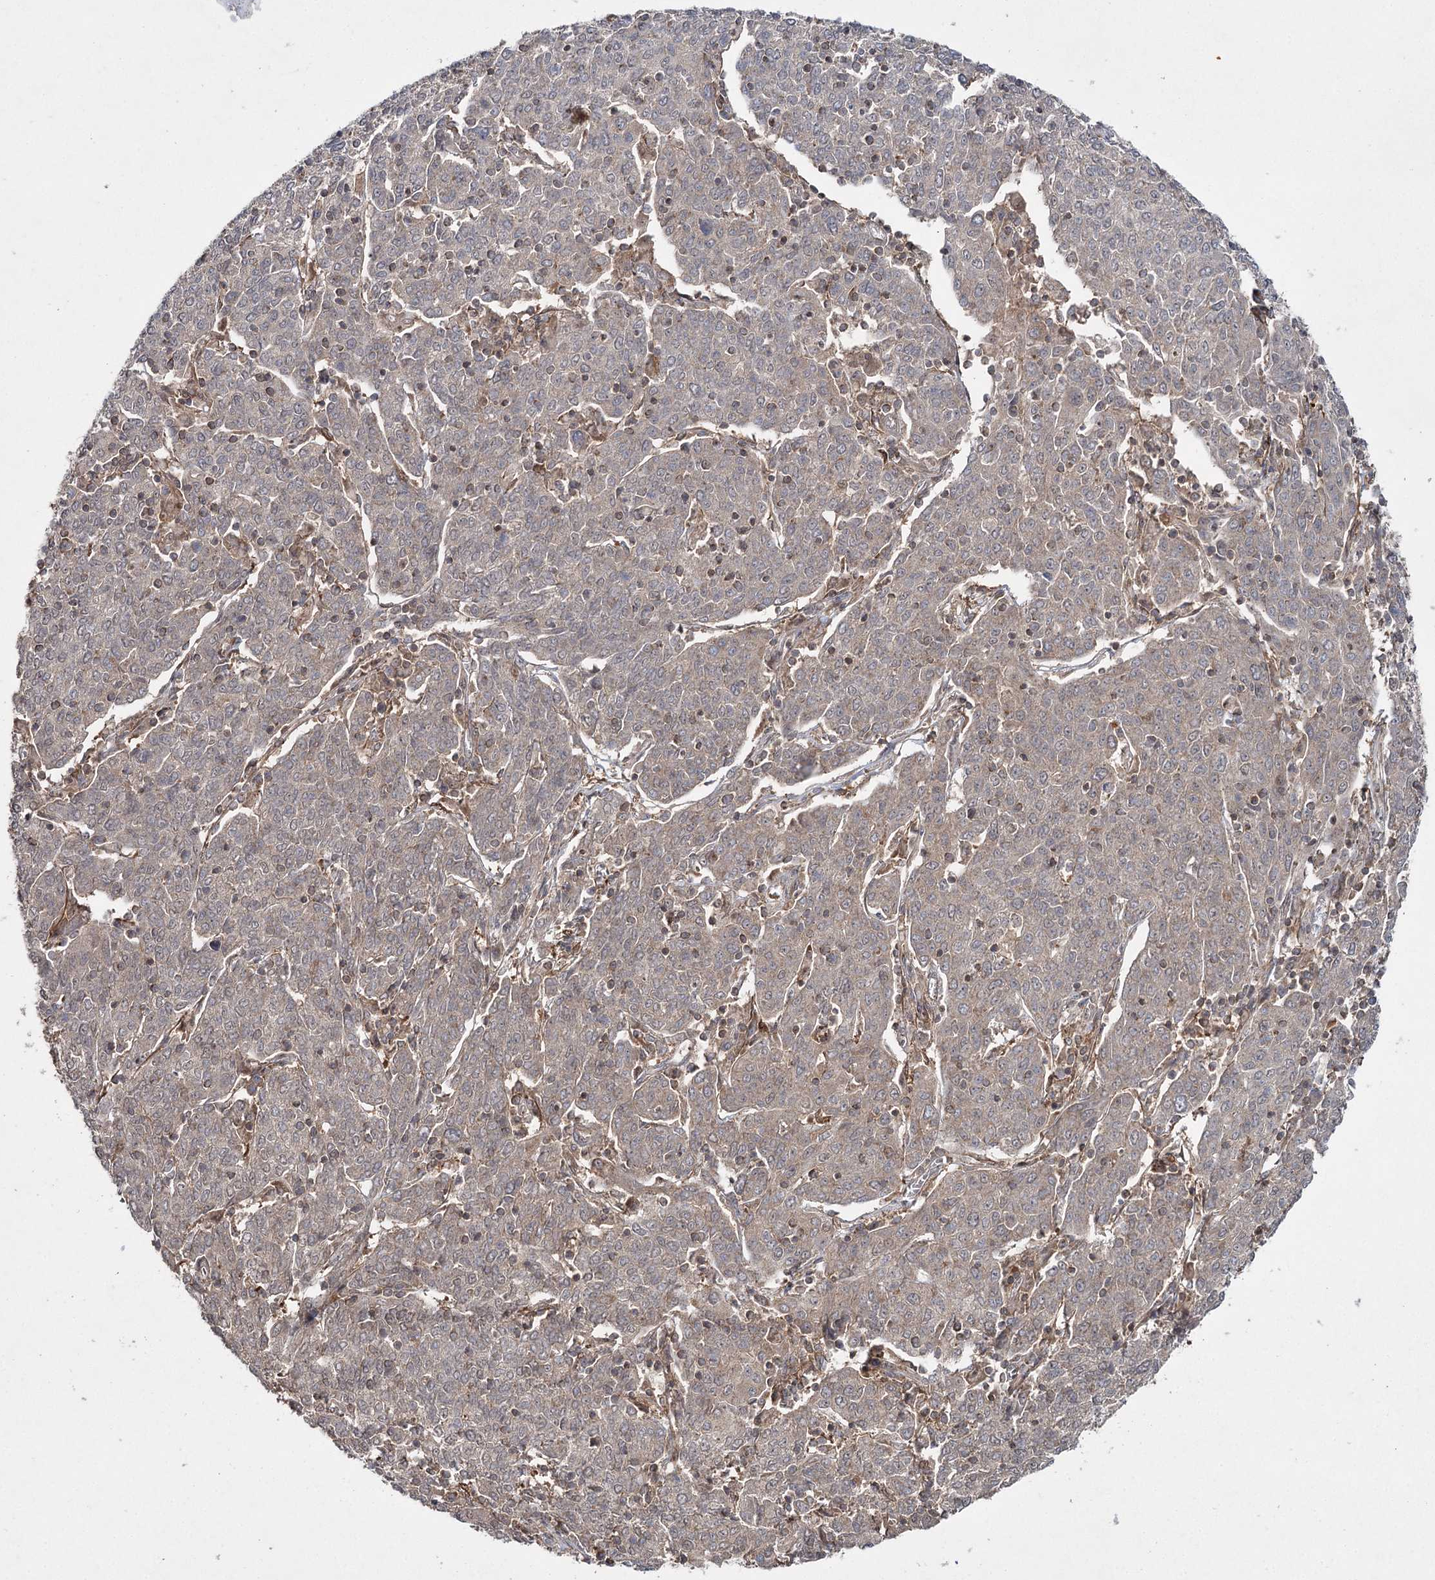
{"staining": {"intensity": "weak", "quantity": "25%-75%", "location": "cytoplasmic/membranous"}, "tissue": "cervical cancer", "cell_type": "Tumor cells", "image_type": "cancer", "snomed": [{"axis": "morphology", "description": "Squamous cell carcinoma, NOS"}, {"axis": "topography", "description": "Cervix"}], "caption": "Cervical cancer stained with DAB IHC demonstrates low levels of weak cytoplasmic/membranous expression in about 25%-75% of tumor cells. Using DAB (brown) and hematoxylin (blue) stains, captured at high magnification using brightfield microscopy.", "gene": "WDR44", "patient": {"sex": "female", "age": 67}}